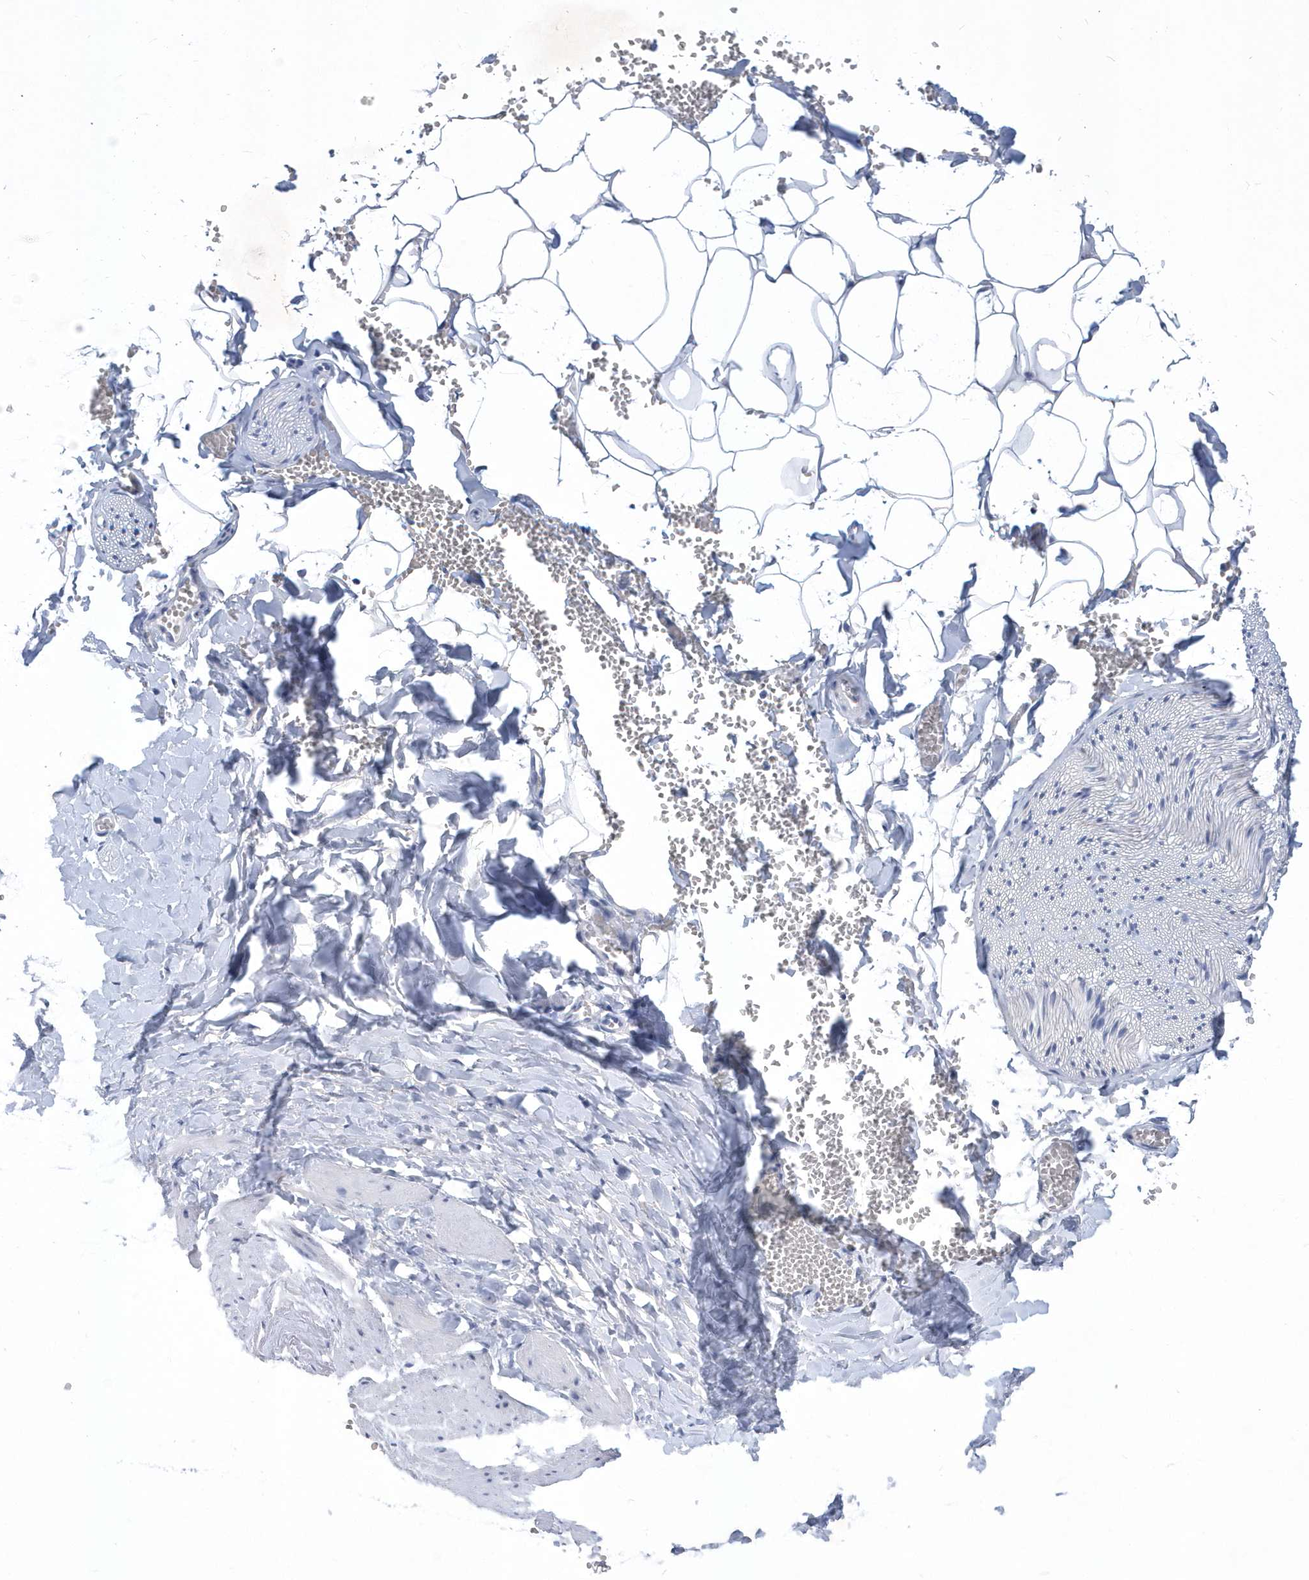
{"staining": {"intensity": "negative", "quantity": "none", "location": "none"}, "tissue": "adipose tissue", "cell_type": "Adipocytes", "image_type": "normal", "snomed": [{"axis": "morphology", "description": "Normal tissue, NOS"}, {"axis": "topography", "description": "Gallbladder"}, {"axis": "topography", "description": "Peripheral nerve tissue"}], "caption": "Immunohistochemistry (IHC) histopathology image of benign human adipose tissue stained for a protein (brown), which exhibits no positivity in adipocytes.", "gene": "SRGAP3", "patient": {"sex": "male", "age": 38}}